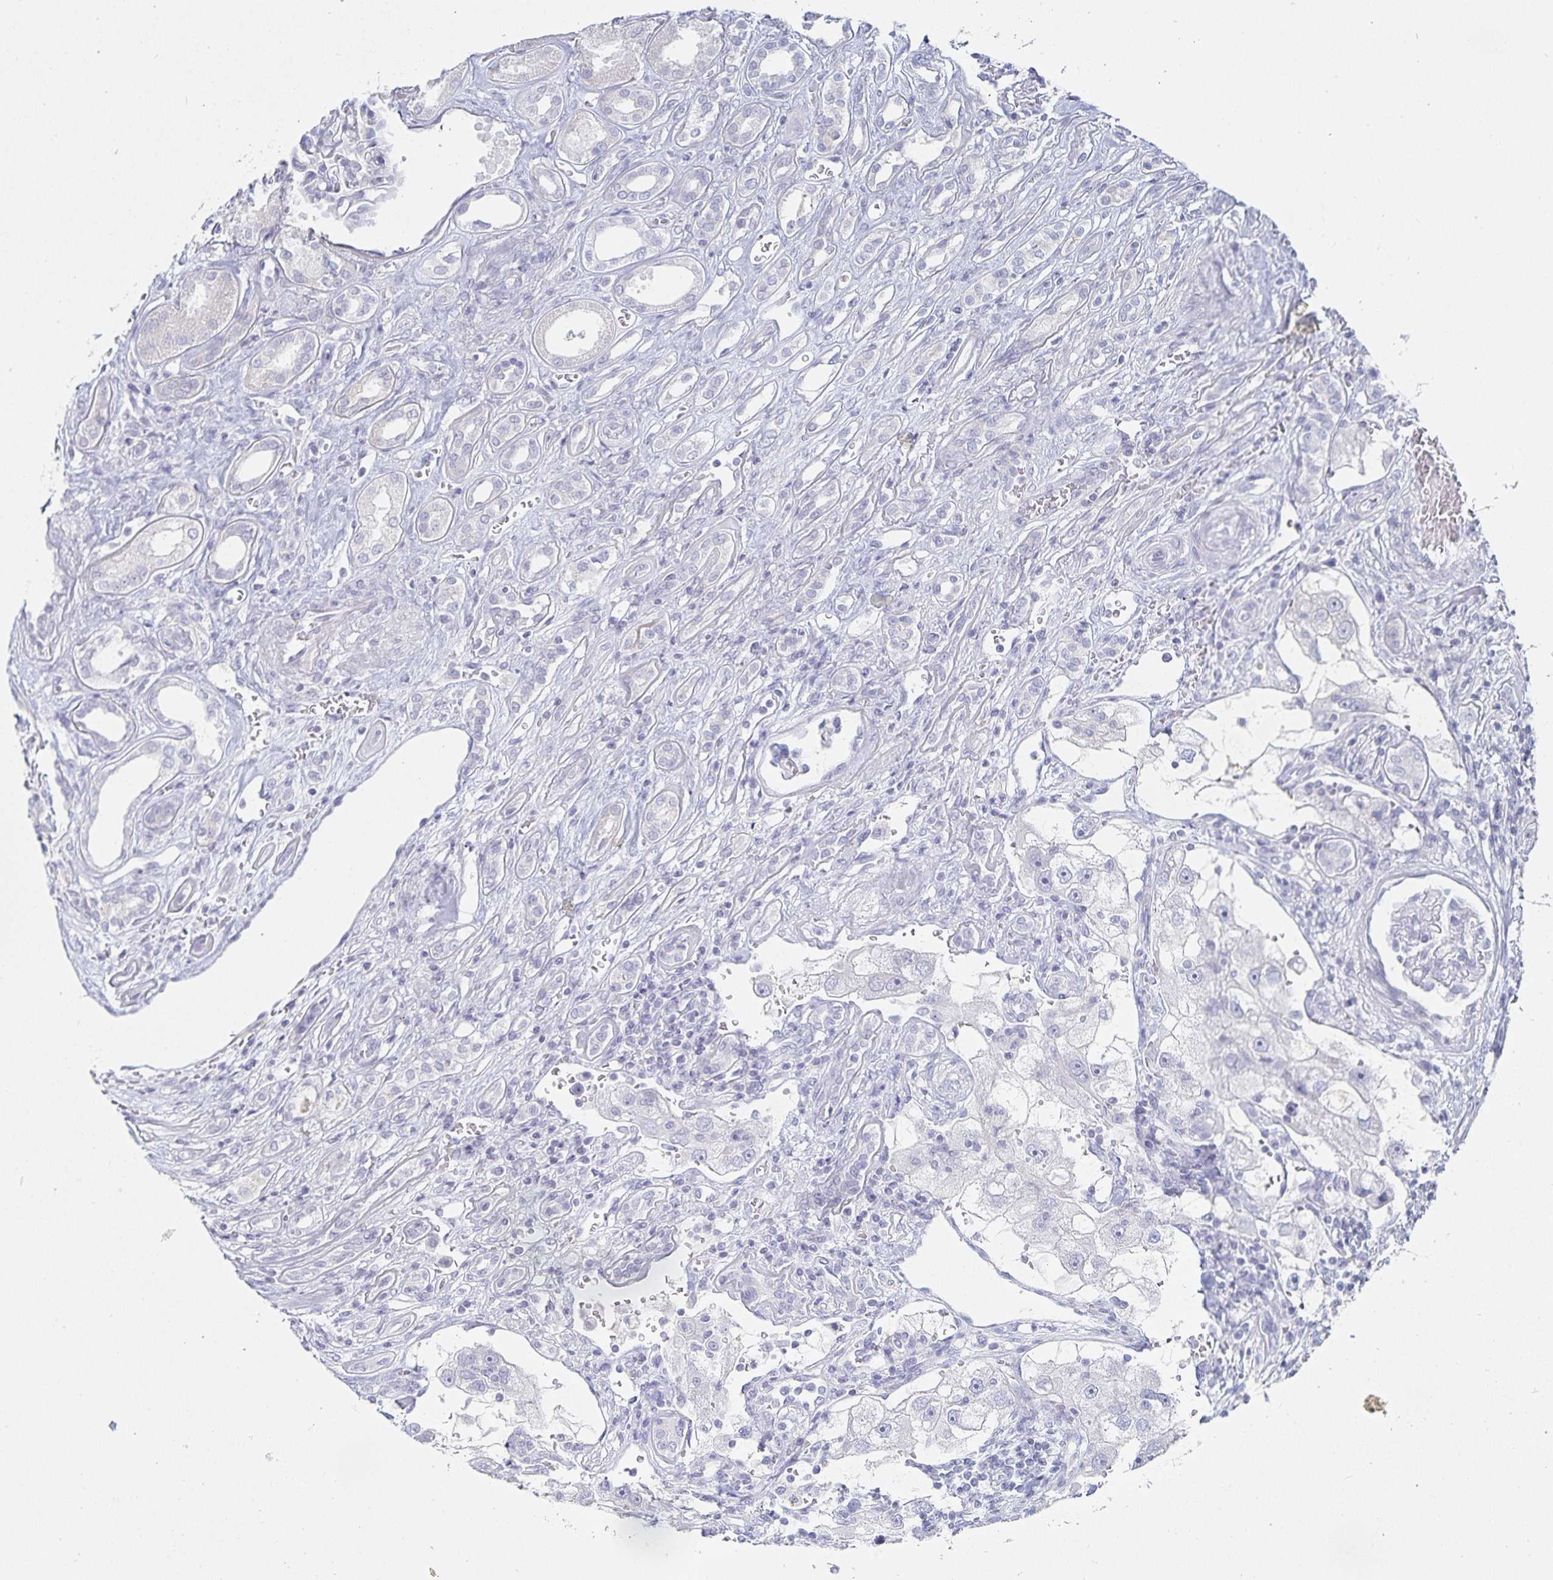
{"staining": {"intensity": "negative", "quantity": "none", "location": "none"}, "tissue": "renal cancer", "cell_type": "Tumor cells", "image_type": "cancer", "snomed": [{"axis": "morphology", "description": "Adenocarcinoma, NOS"}, {"axis": "topography", "description": "Kidney"}], "caption": "Immunohistochemistry (IHC) photomicrograph of neoplastic tissue: renal cancer stained with DAB reveals no significant protein positivity in tumor cells.", "gene": "SFTPA1", "patient": {"sex": "male", "age": 63}}